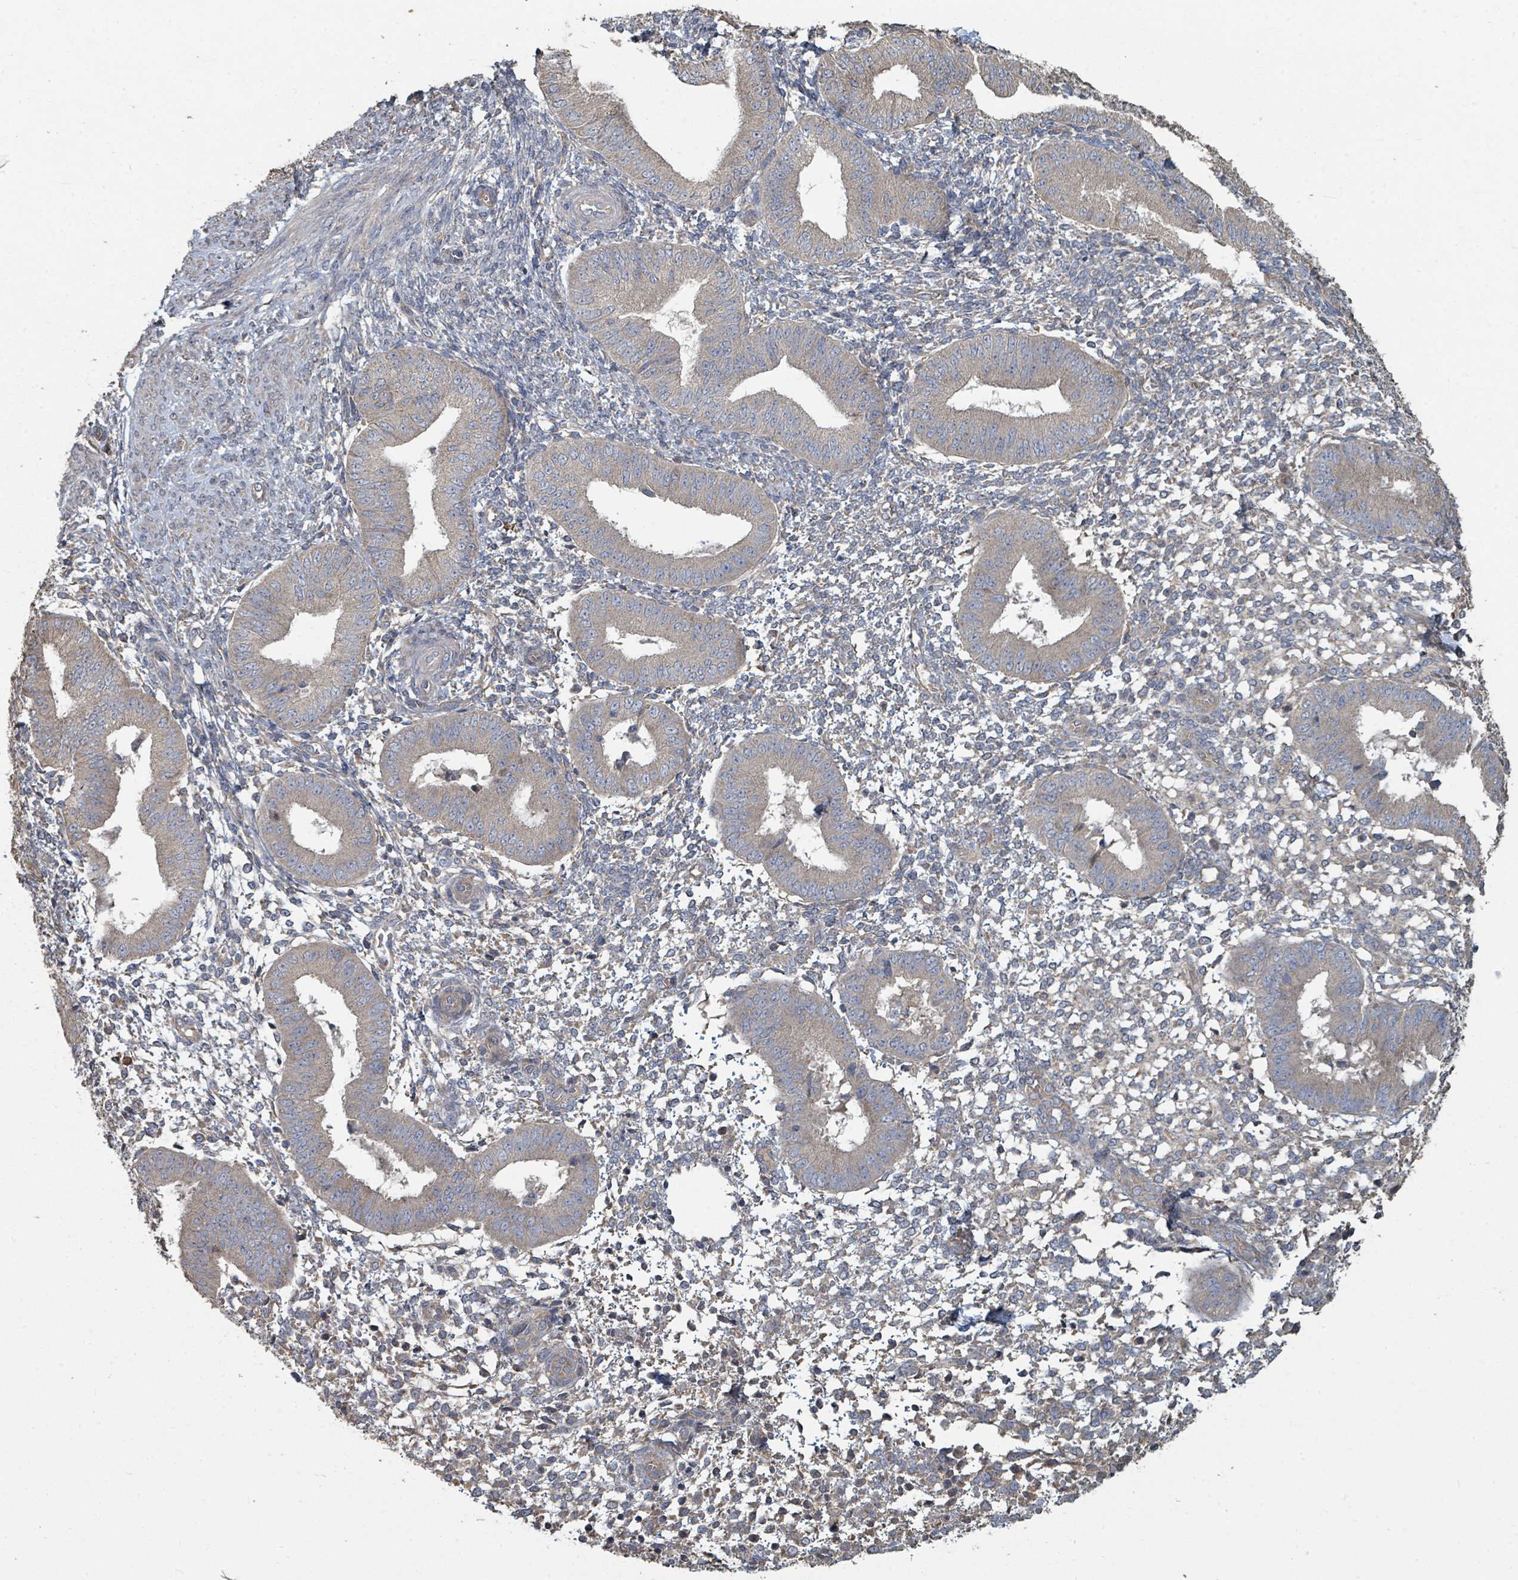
{"staining": {"intensity": "weak", "quantity": "25%-75%", "location": "cytoplasmic/membranous"}, "tissue": "endometrium", "cell_type": "Cells in endometrial stroma", "image_type": "normal", "snomed": [{"axis": "morphology", "description": "Normal tissue, NOS"}, {"axis": "topography", "description": "Endometrium"}], "caption": "Immunohistochemical staining of unremarkable endometrium shows 25%-75% levels of weak cytoplasmic/membranous protein expression in approximately 25%-75% of cells in endometrial stroma.", "gene": "WDFY1", "patient": {"sex": "female", "age": 49}}